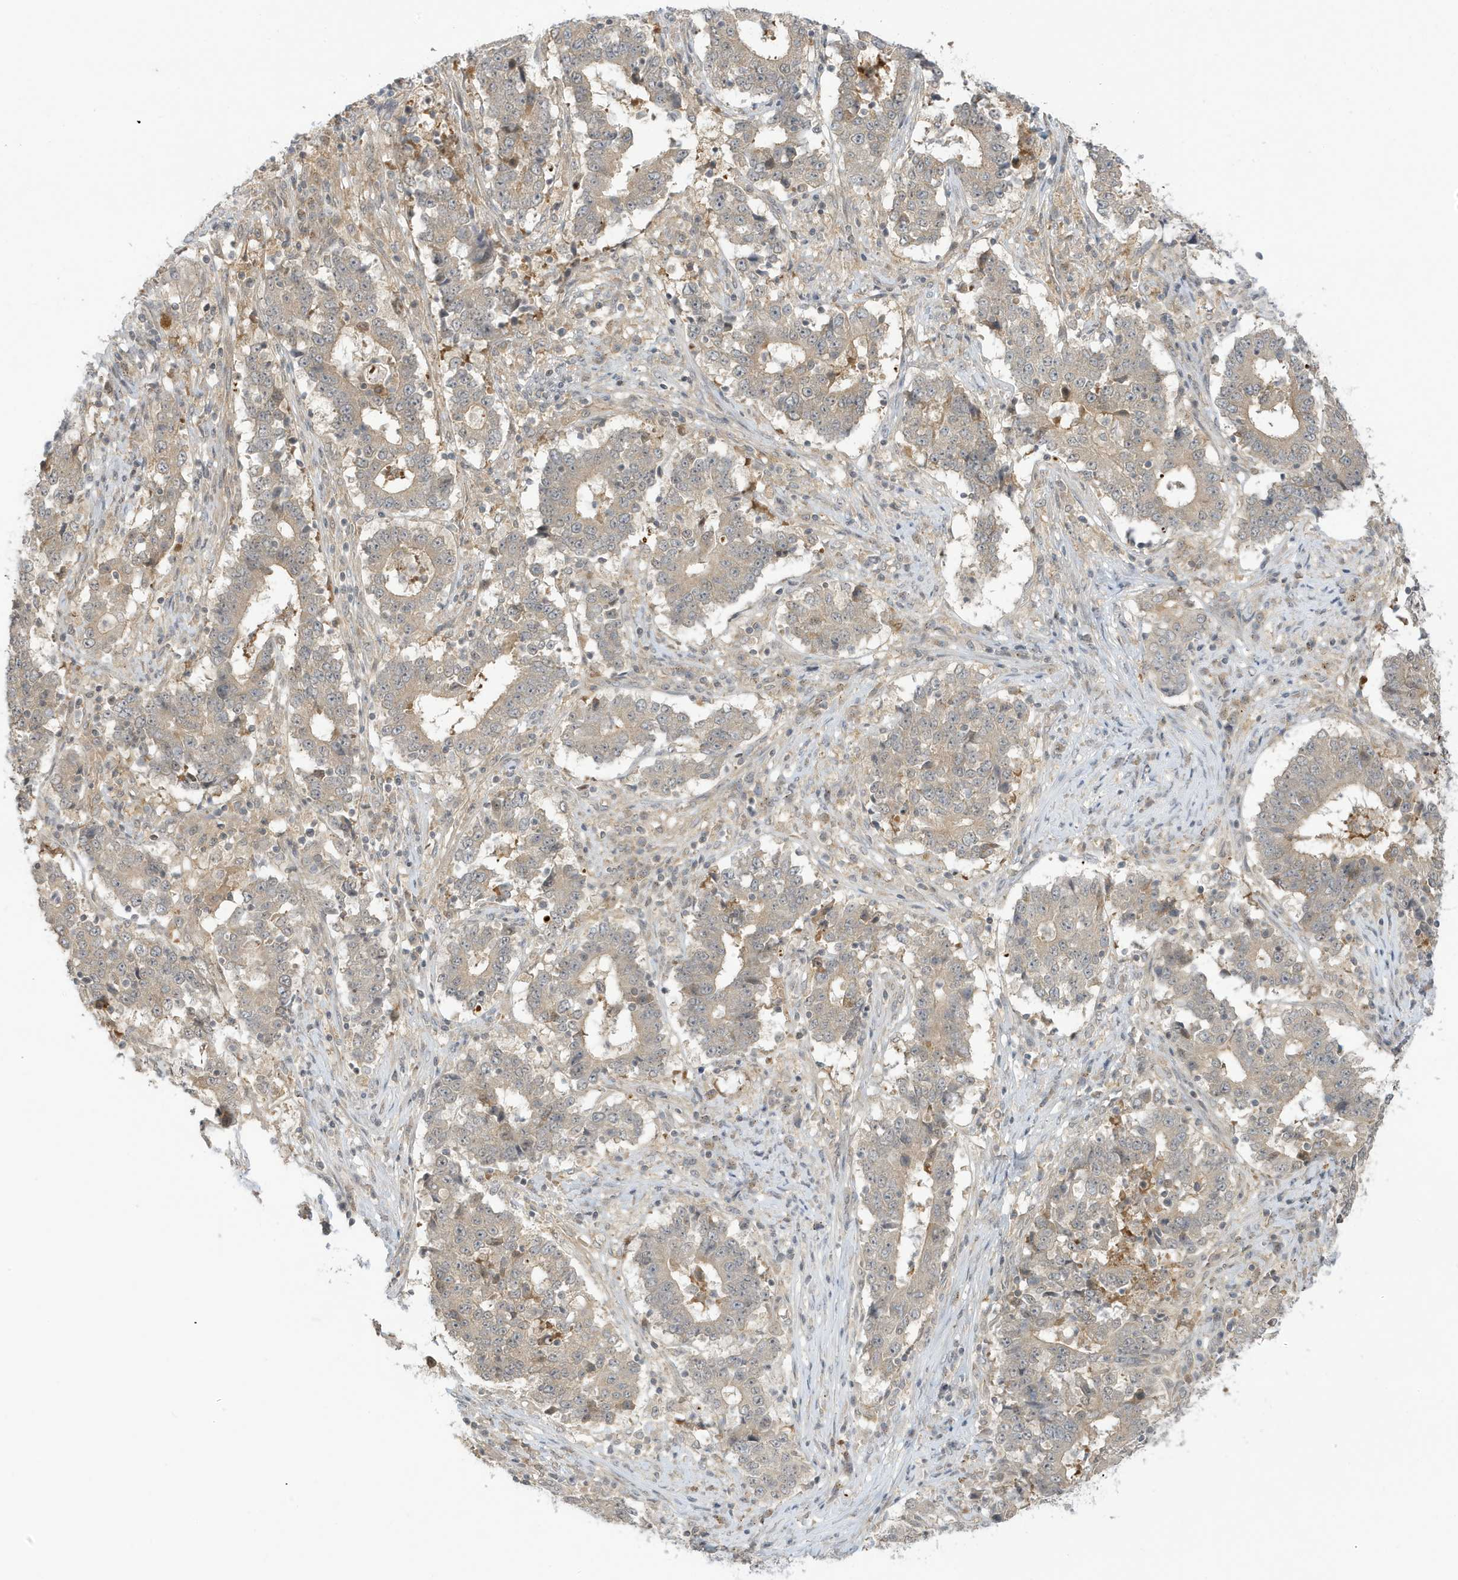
{"staining": {"intensity": "weak", "quantity": "25%-75%", "location": "cytoplasmic/membranous"}, "tissue": "stomach cancer", "cell_type": "Tumor cells", "image_type": "cancer", "snomed": [{"axis": "morphology", "description": "Adenocarcinoma, NOS"}, {"axis": "topography", "description": "Stomach"}], "caption": "This photomicrograph displays immunohistochemistry (IHC) staining of human stomach cancer (adenocarcinoma), with low weak cytoplasmic/membranous positivity in about 25%-75% of tumor cells.", "gene": "TAB3", "patient": {"sex": "male", "age": 59}}